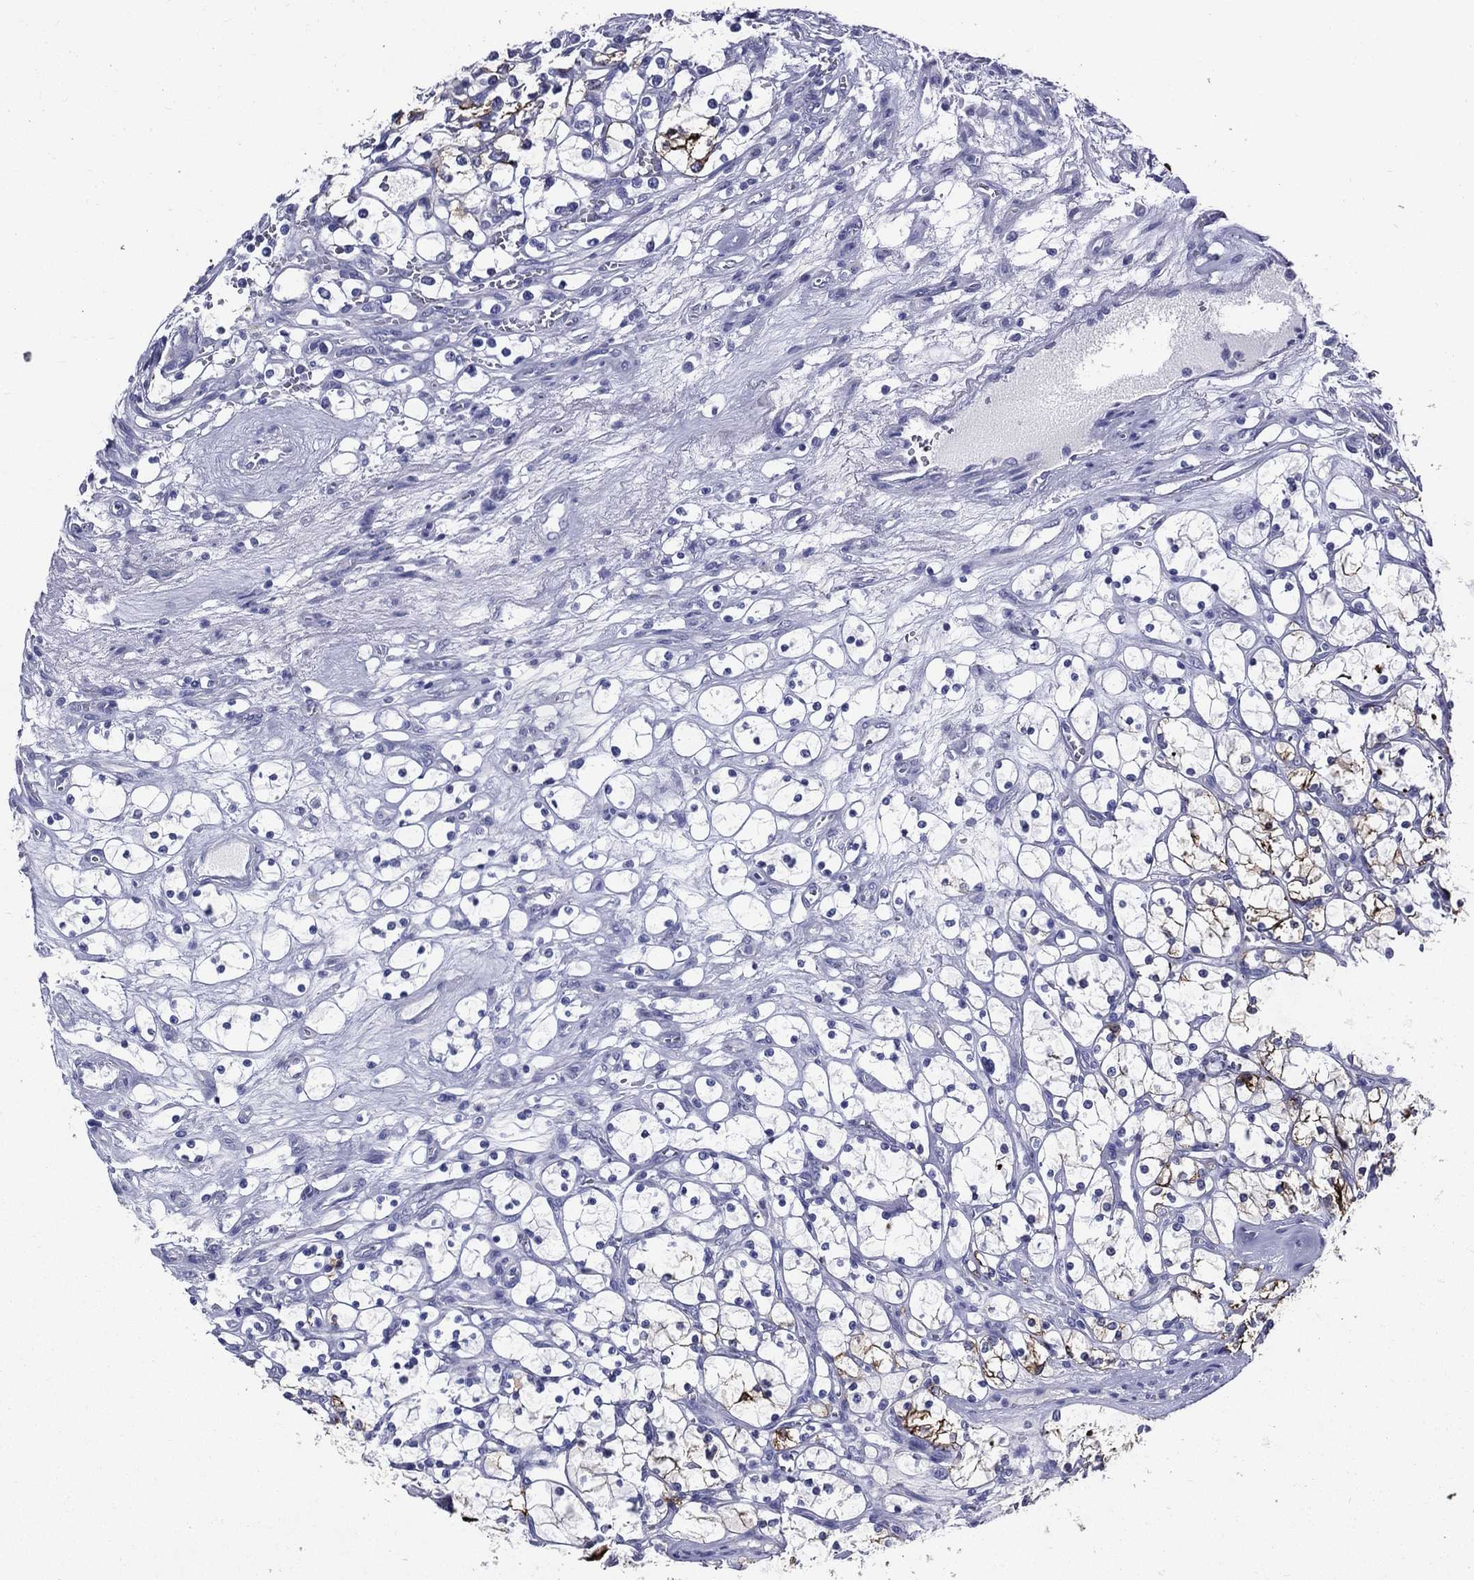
{"staining": {"intensity": "strong", "quantity": "<25%", "location": "cytoplasmic/membranous"}, "tissue": "renal cancer", "cell_type": "Tumor cells", "image_type": "cancer", "snomed": [{"axis": "morphology", "description": "Adenocarcinoma, NOS"}, {"axis": "topography", "description": "Kidney"}], "caption": "Brown immunohistochemical staining in human renal cancer demonstrates strong cytoplasmic/membranous expression in about <25% of tumor cells. (IHC, brightfield microscopy, high magnification).", "gene": "ACE2", "patient": {"sex": "female", "age": 69}}